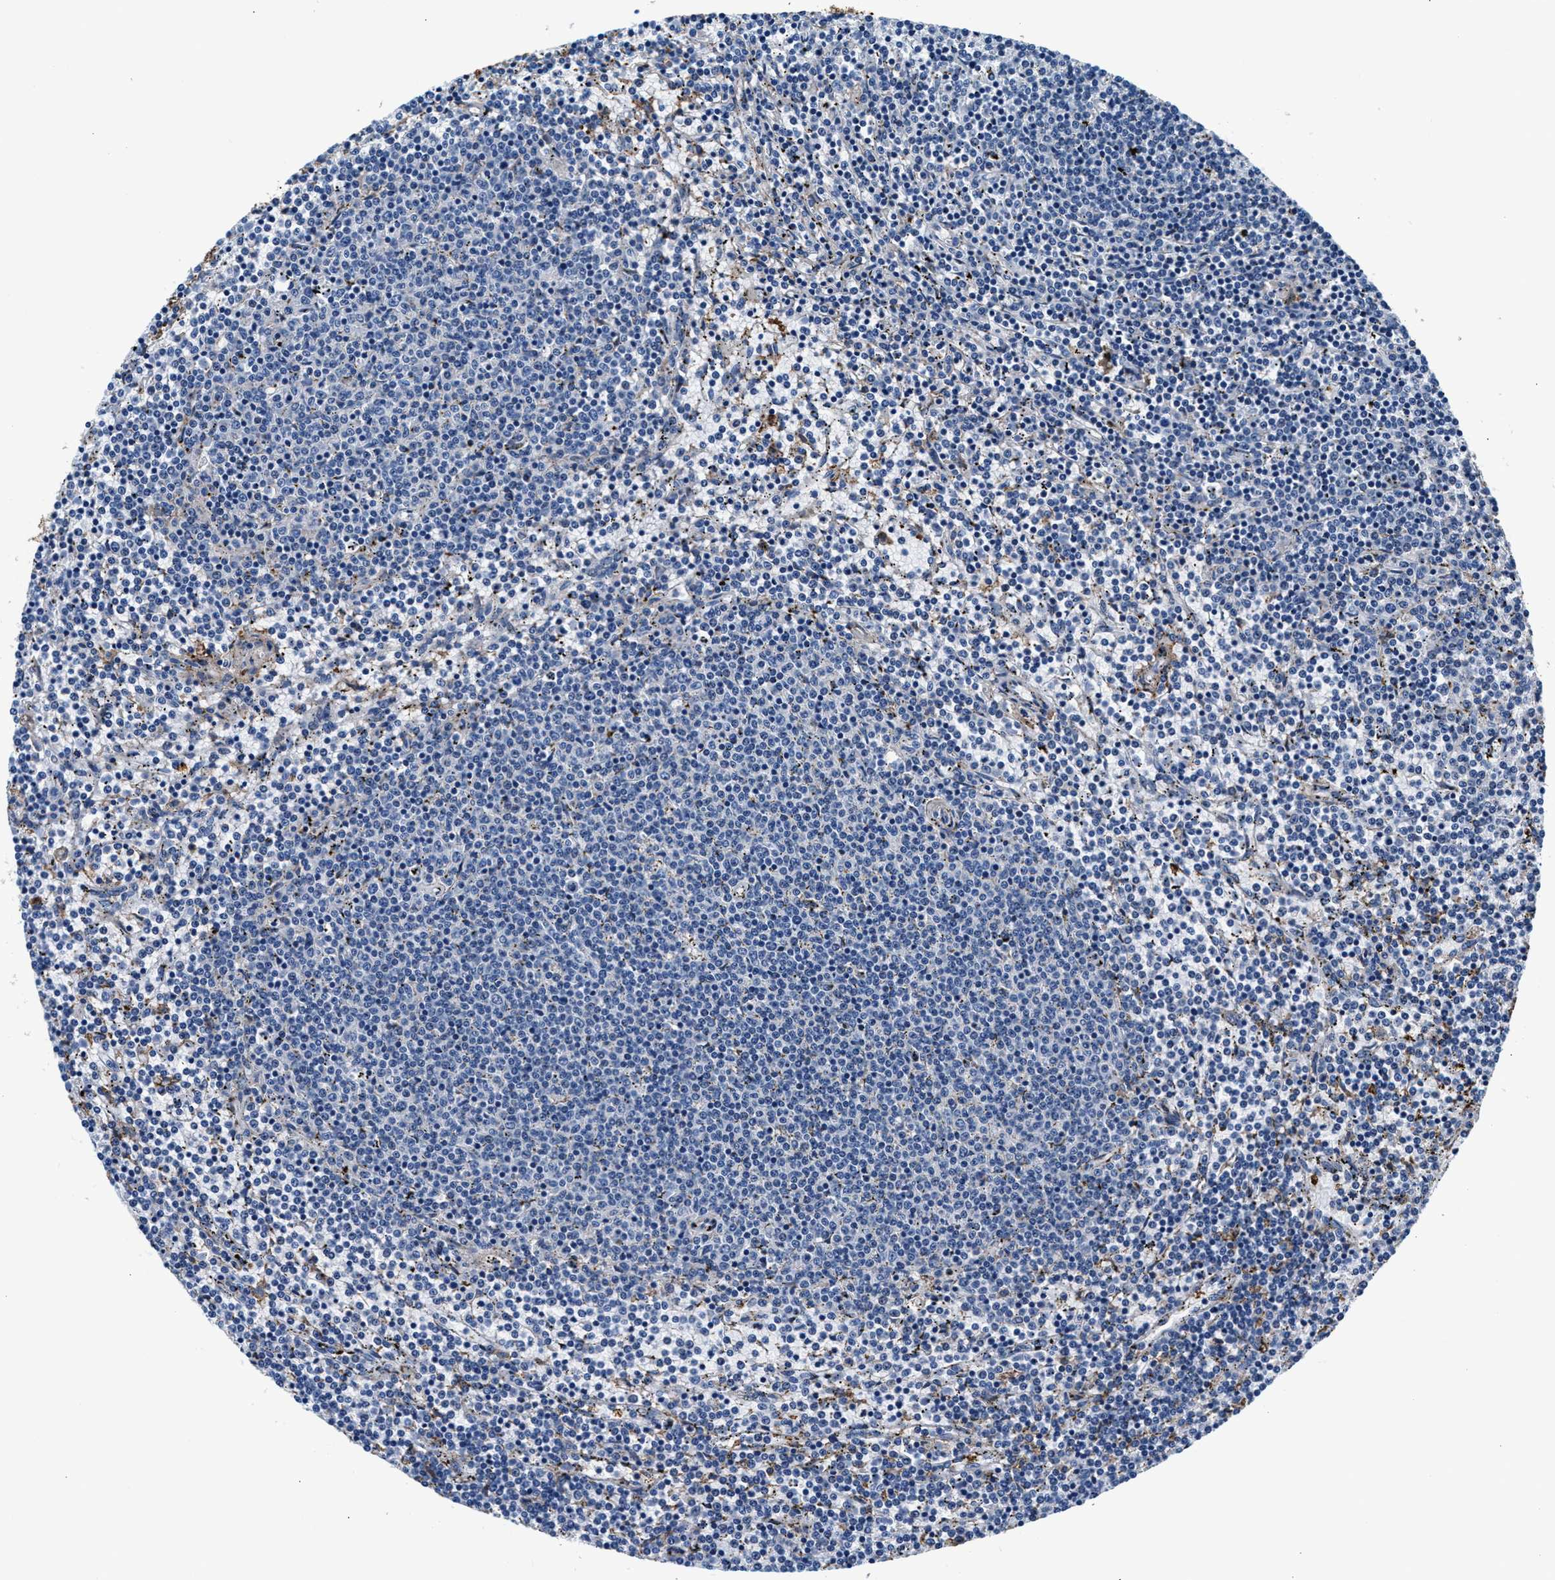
{"staining": {"intensity": "negative", "quantity": "none", "location": "none"}, "tissue": "lymphoma", "cell_type": "Tumor cells", "image_type": "cancer", "snomed": [{"axis": "morphology", "description": "Malignant lymphoma, non-Hodgkin's type, Low grade"}, {"axis": "topography", "description": "Spleen"}], "caption": "This is an IHC histopathology image of lymphoma. There is no expression in tumor cells.", "gene": "SLFN11", "patient": {"sex": "female", "age": 50}}